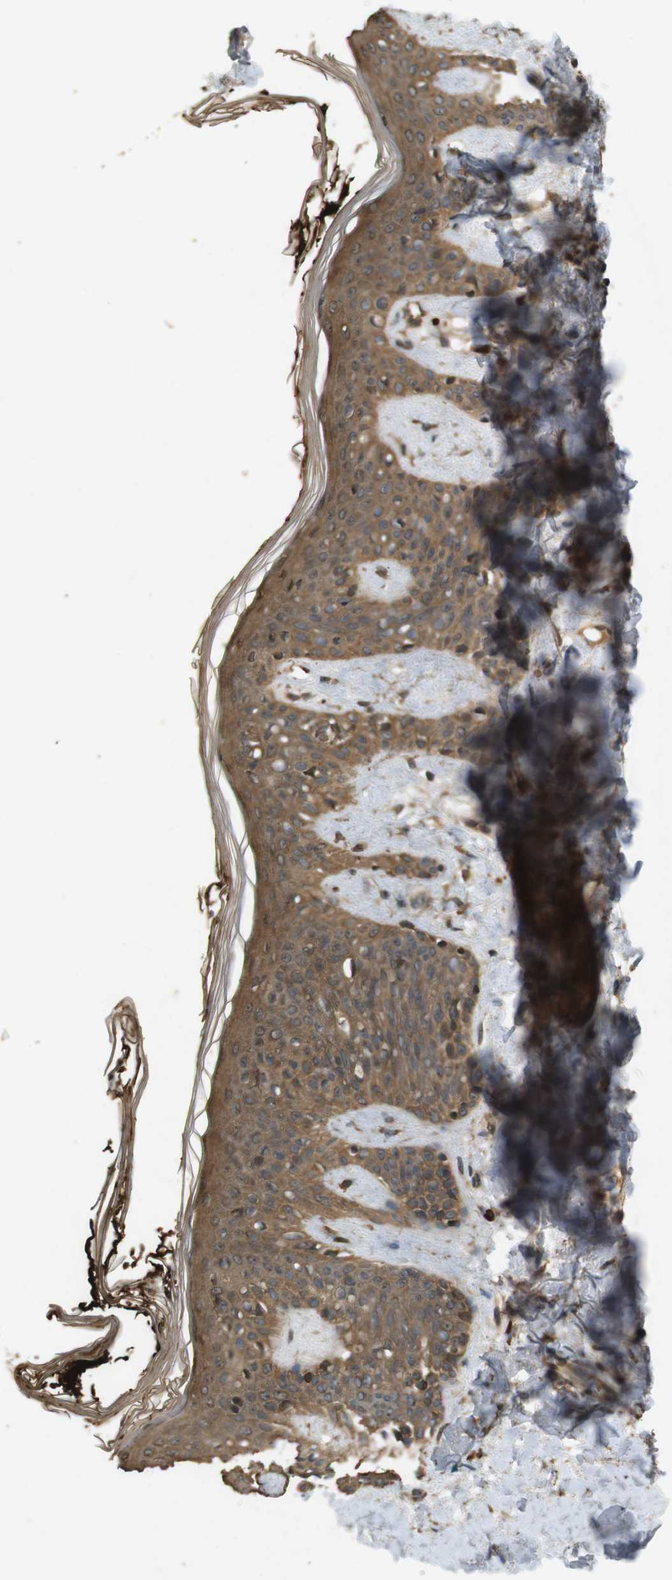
{"staining": {"intensity": "strong", "quantity": ">75%", "location": "cytoplasmic/membranous"}, "tissue": "skin", "cell_type": "Fibroblasts", "image_type": "normal", "snomed": [{"axis": "morphology", "description": "Normal tissue, NOS"}, {"axis": "topography", "description": "Skin"}], "caption": "Immunohistochemistry of unremarkable human skin shows high levels of strong cytoplasmic/membranous positivity in about >75% of fibroblasts.", "gene": "TAP1", "patient": {"sex": "male", "age": 16}}